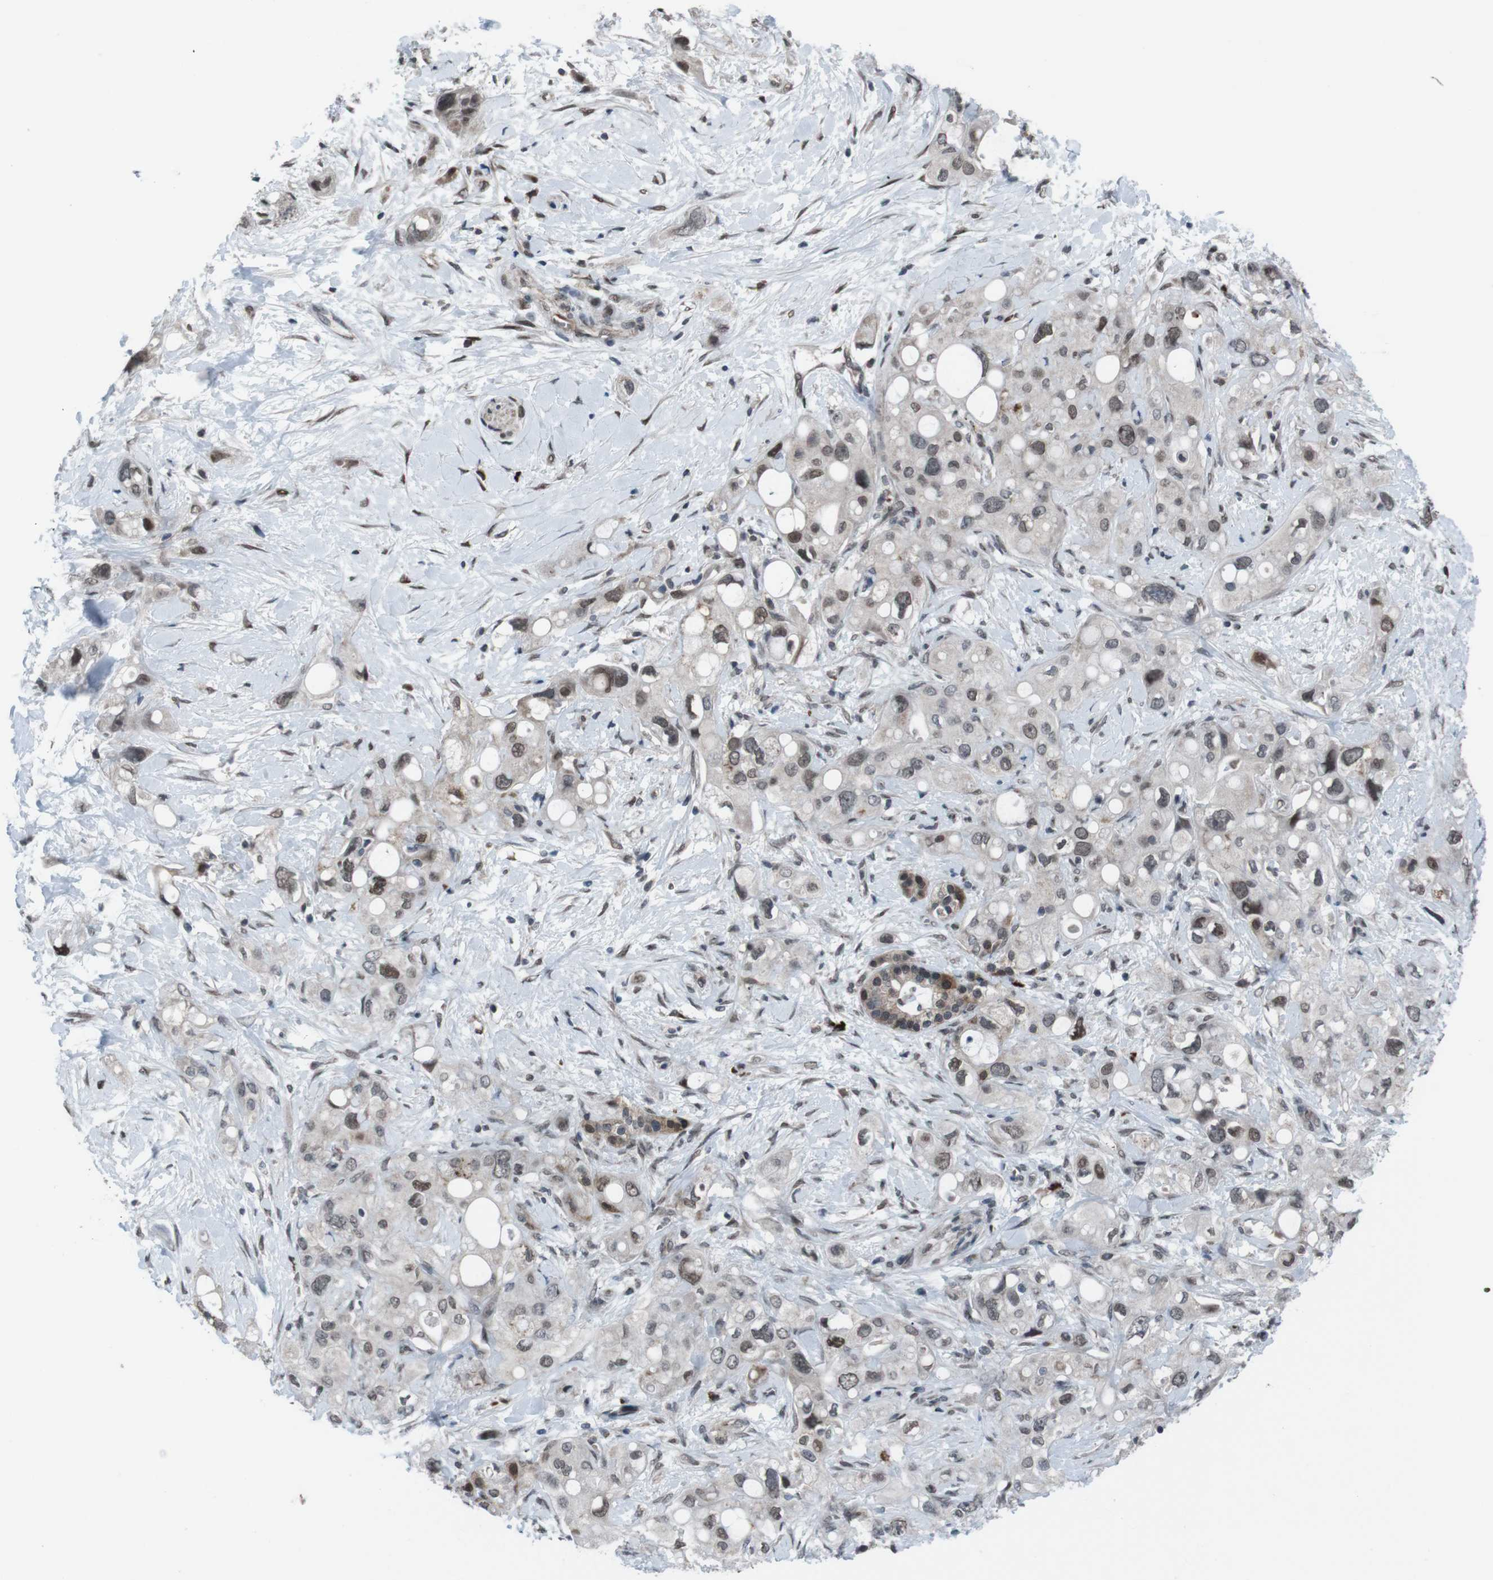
{"staining": {"intensity": "moderate", "quantity": ">75%", "location": "nuclear"}, "tissue": "pancreatic cancer", "cell_type": "Tumor cells", "image_type": "cancer", "snomed": [{"axis": "morphology", "description": "Adenocarcinoma, NOS"}, {"axis": "topography", "description": "Pancreas"}], "caption": "The histopathology image demonstrates immunohistochemical staining of pancreatic adenocarcinoma. There is moderate nuclear positivity is seen in approximately >75% of tumor cells. The staining was performed using DAB to visualize the protein expression in brown, while the nuclei were stained in blue with hematoxylin (Magnification: 20x).", "gene": "SS18L1", "patient": {"sex": "female", "age": 56}}